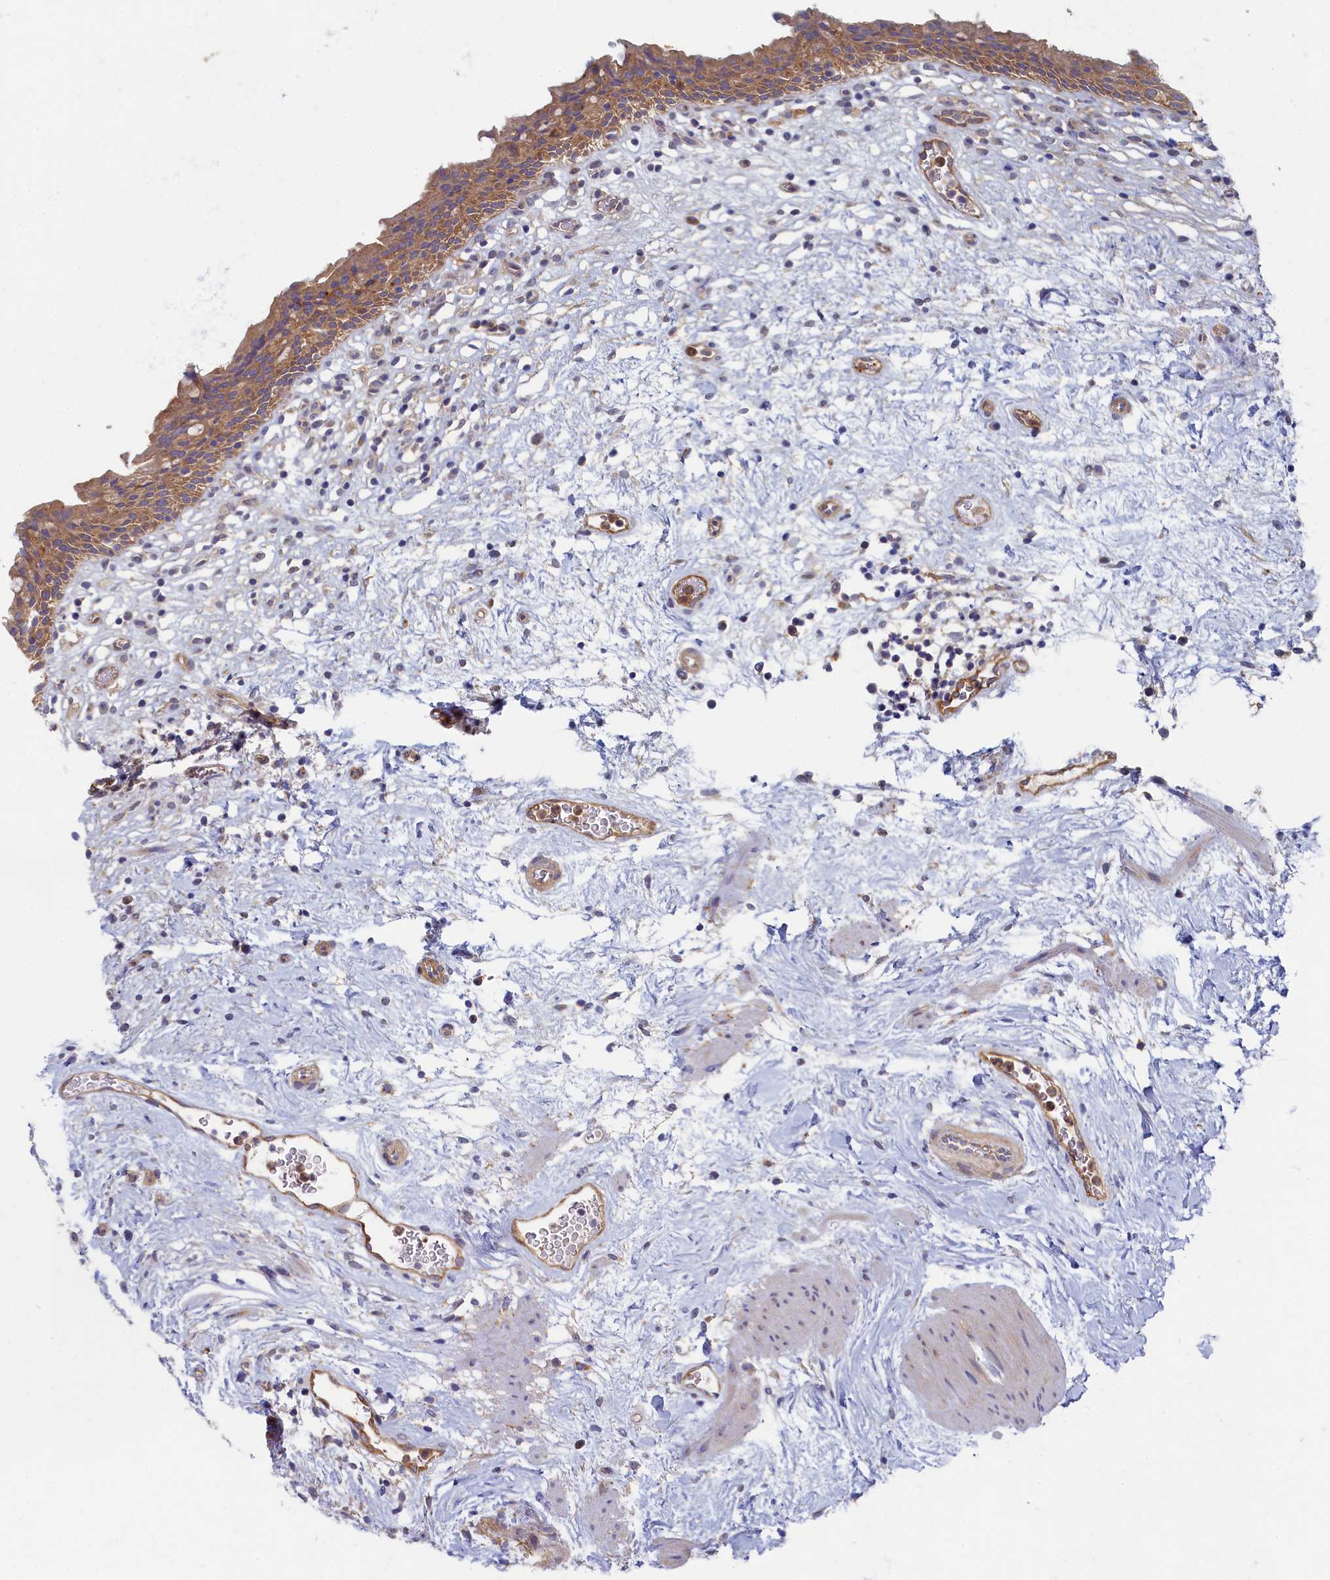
{"staining": {"intensity": "moderate", "quantity": ">75%", "location": "cytoplasmic/membranous"}, "tissue": "urinary bladder", "cell_type": "Urothelial cells", "image_type": "normal", "snomed": [{"axis": "morphology", "description": "Normal tissue, NOS"}, {"axis": "morphology", "description": "Inflammation, NOS"}, {"axis": "topography", "description": "Urinary bladder"}], "caption": "The histopathology image shows staining of benign urinary bladder, revealing moderate cytoplasmic/membranous protein expression (brown color) within urothelial cells. (Brightfield microscopy of DAB IHC at high magnification).", "gene": "PSMG2", "patient": {"sex": "male", "age": 63}}